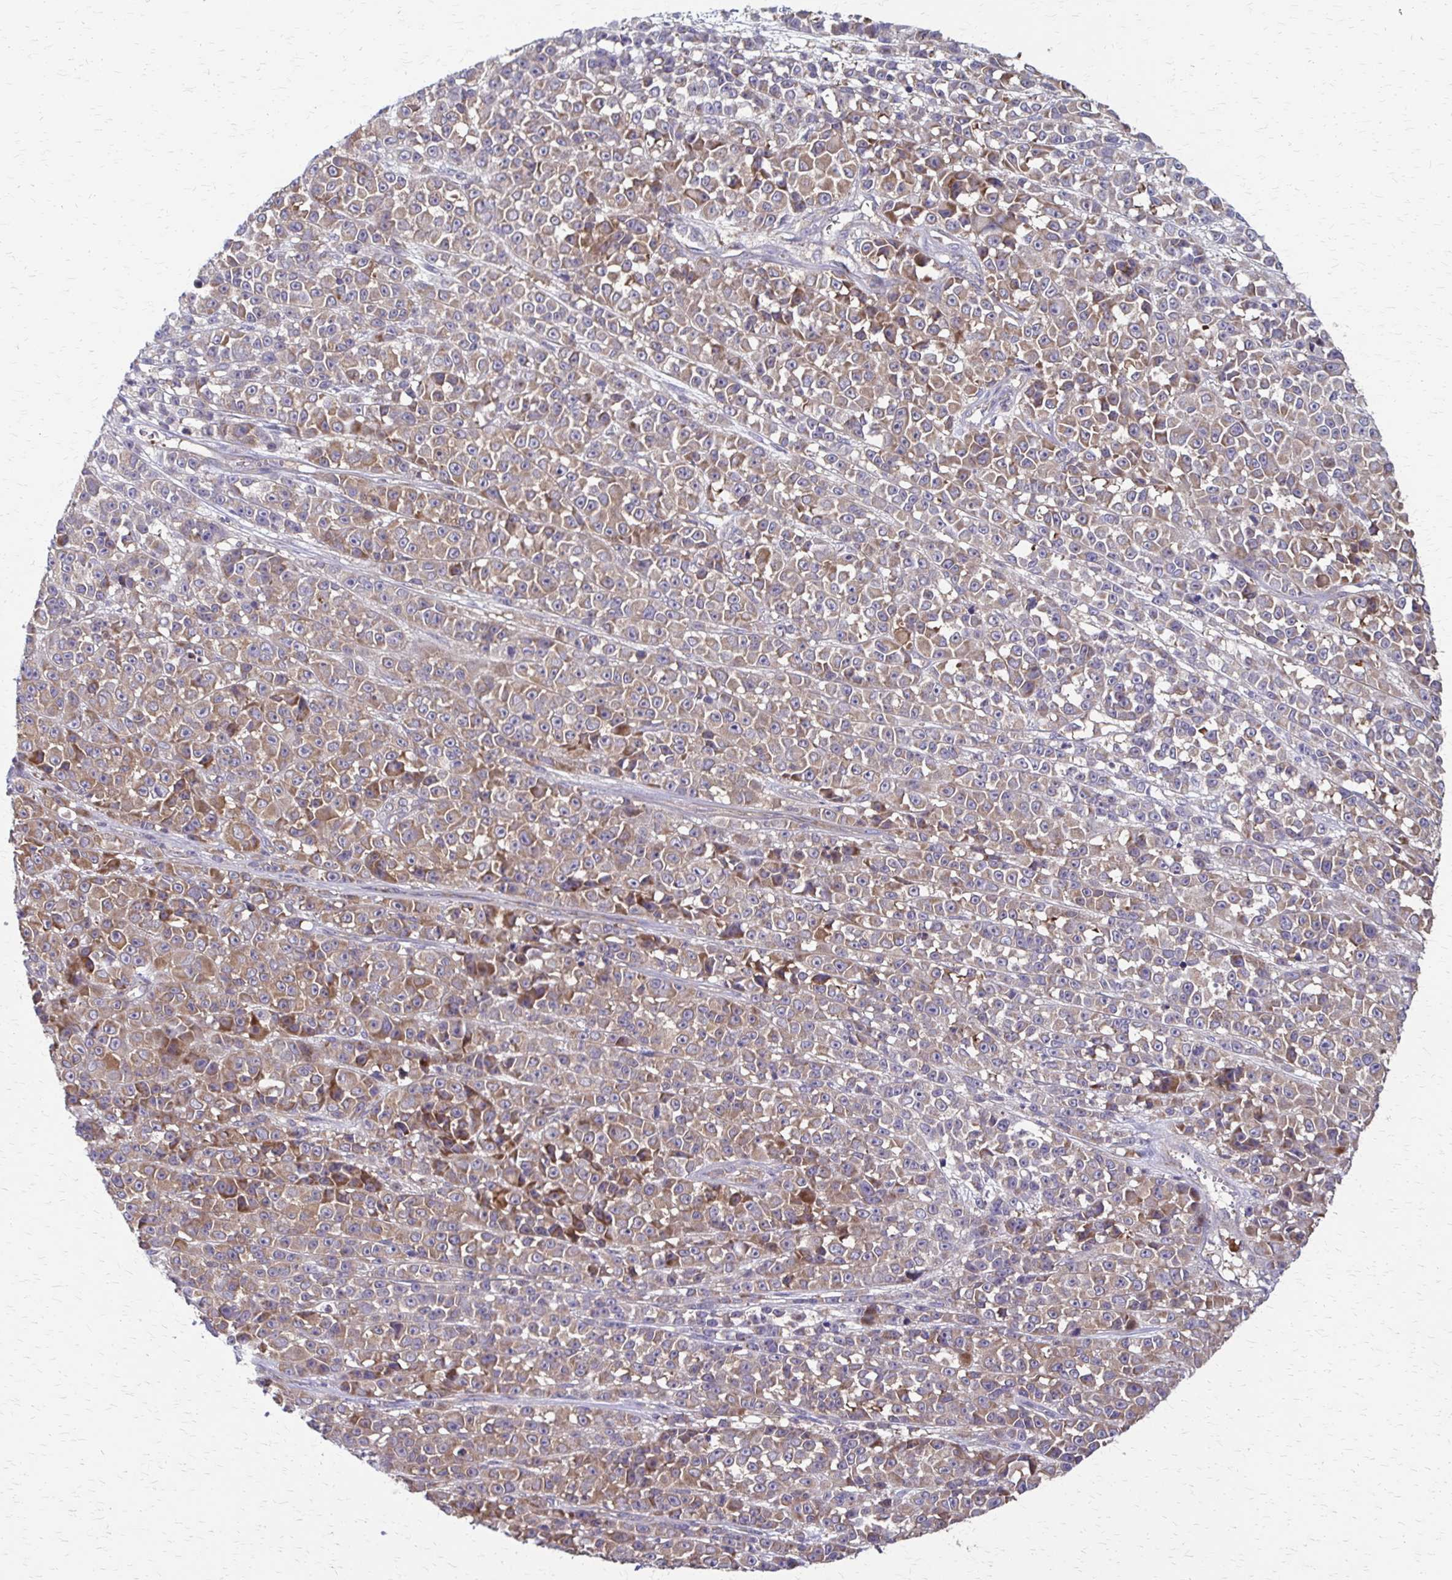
{"staining": {"intensity": "moderate", "quantity": "25%-75%", "location": "cytoplasmic/membranous"}, "tissue": "melanoma", "cell_type": "Tumor cells", "image_type": "cancer", "snomed": [{"axis": "morphology", "description": "Malignant melanoma, NOS"}, {"axis": "topography", "description": "Skin"}, {"axis": "topography", "description": "Skin of back"}], "caption": "Immunohistochemical staining of malignant melanoma shows moderate cytoplasmic/membranous protein positivity in about 25%-75% of tumor cells. (brown staining indicates protein expression, while blue staining denotes nuclei).", "gene": "EEF2", "patient": {"sex": "male", "age": 91}}